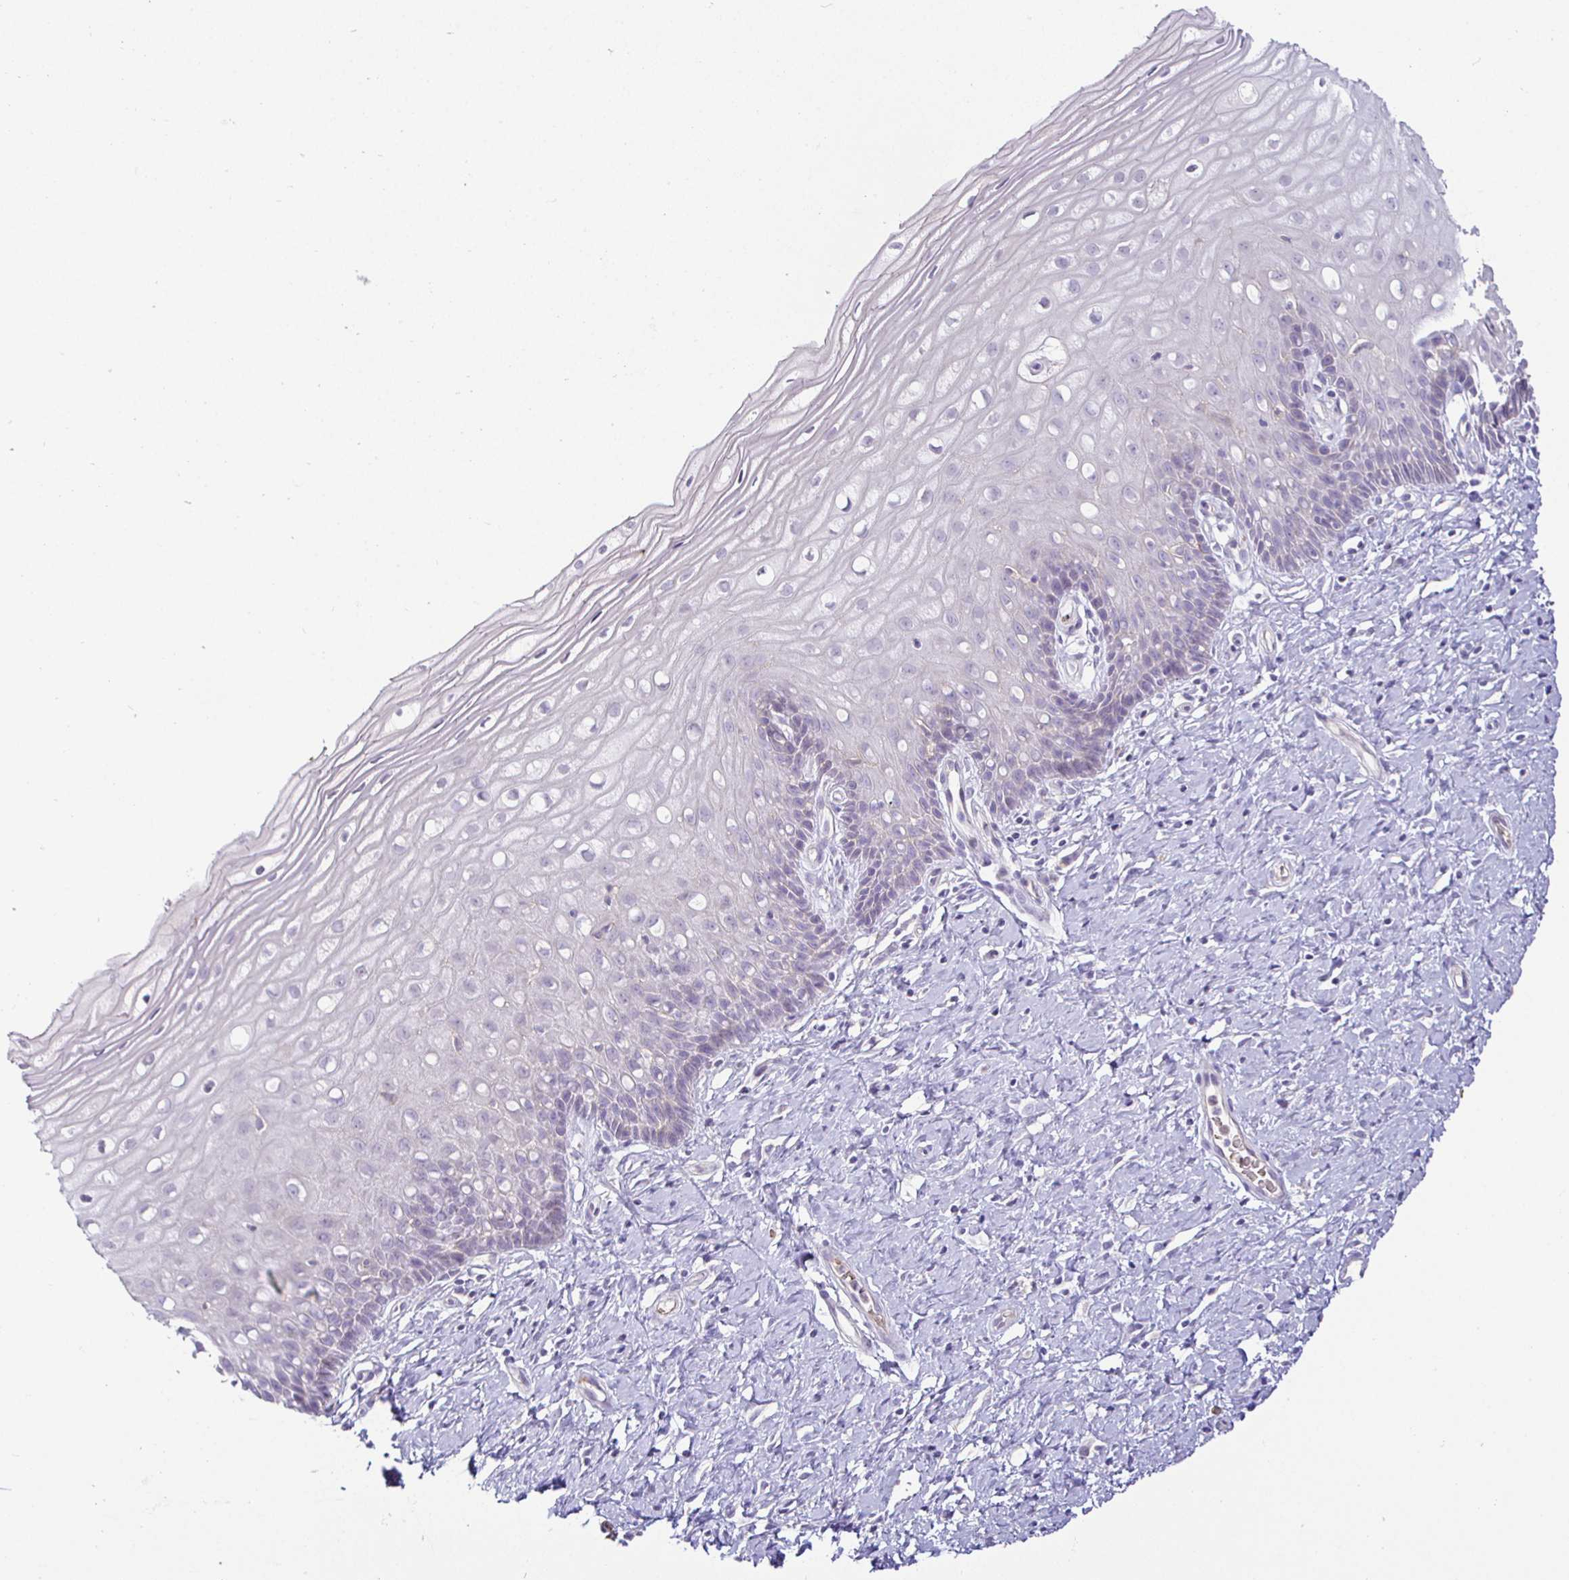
{"staining": {"intensity": "negative", "quantity": "none", "location": "none"}, "tissue": "cervix", "cell_type": "Glandular cells", "image_type": "normal", "snomed": [{"axis": "morphology", "description": "Normal tissue, NOS"}, {"axis": "topography", "description": "Cervix"}], "caption": "IHC of benign human cervix demonstrates no expression in glandular cells. Nuclei are stained in blue.", "gene": "SIRPA", "patient": {"sex": "female", "age": 37}}